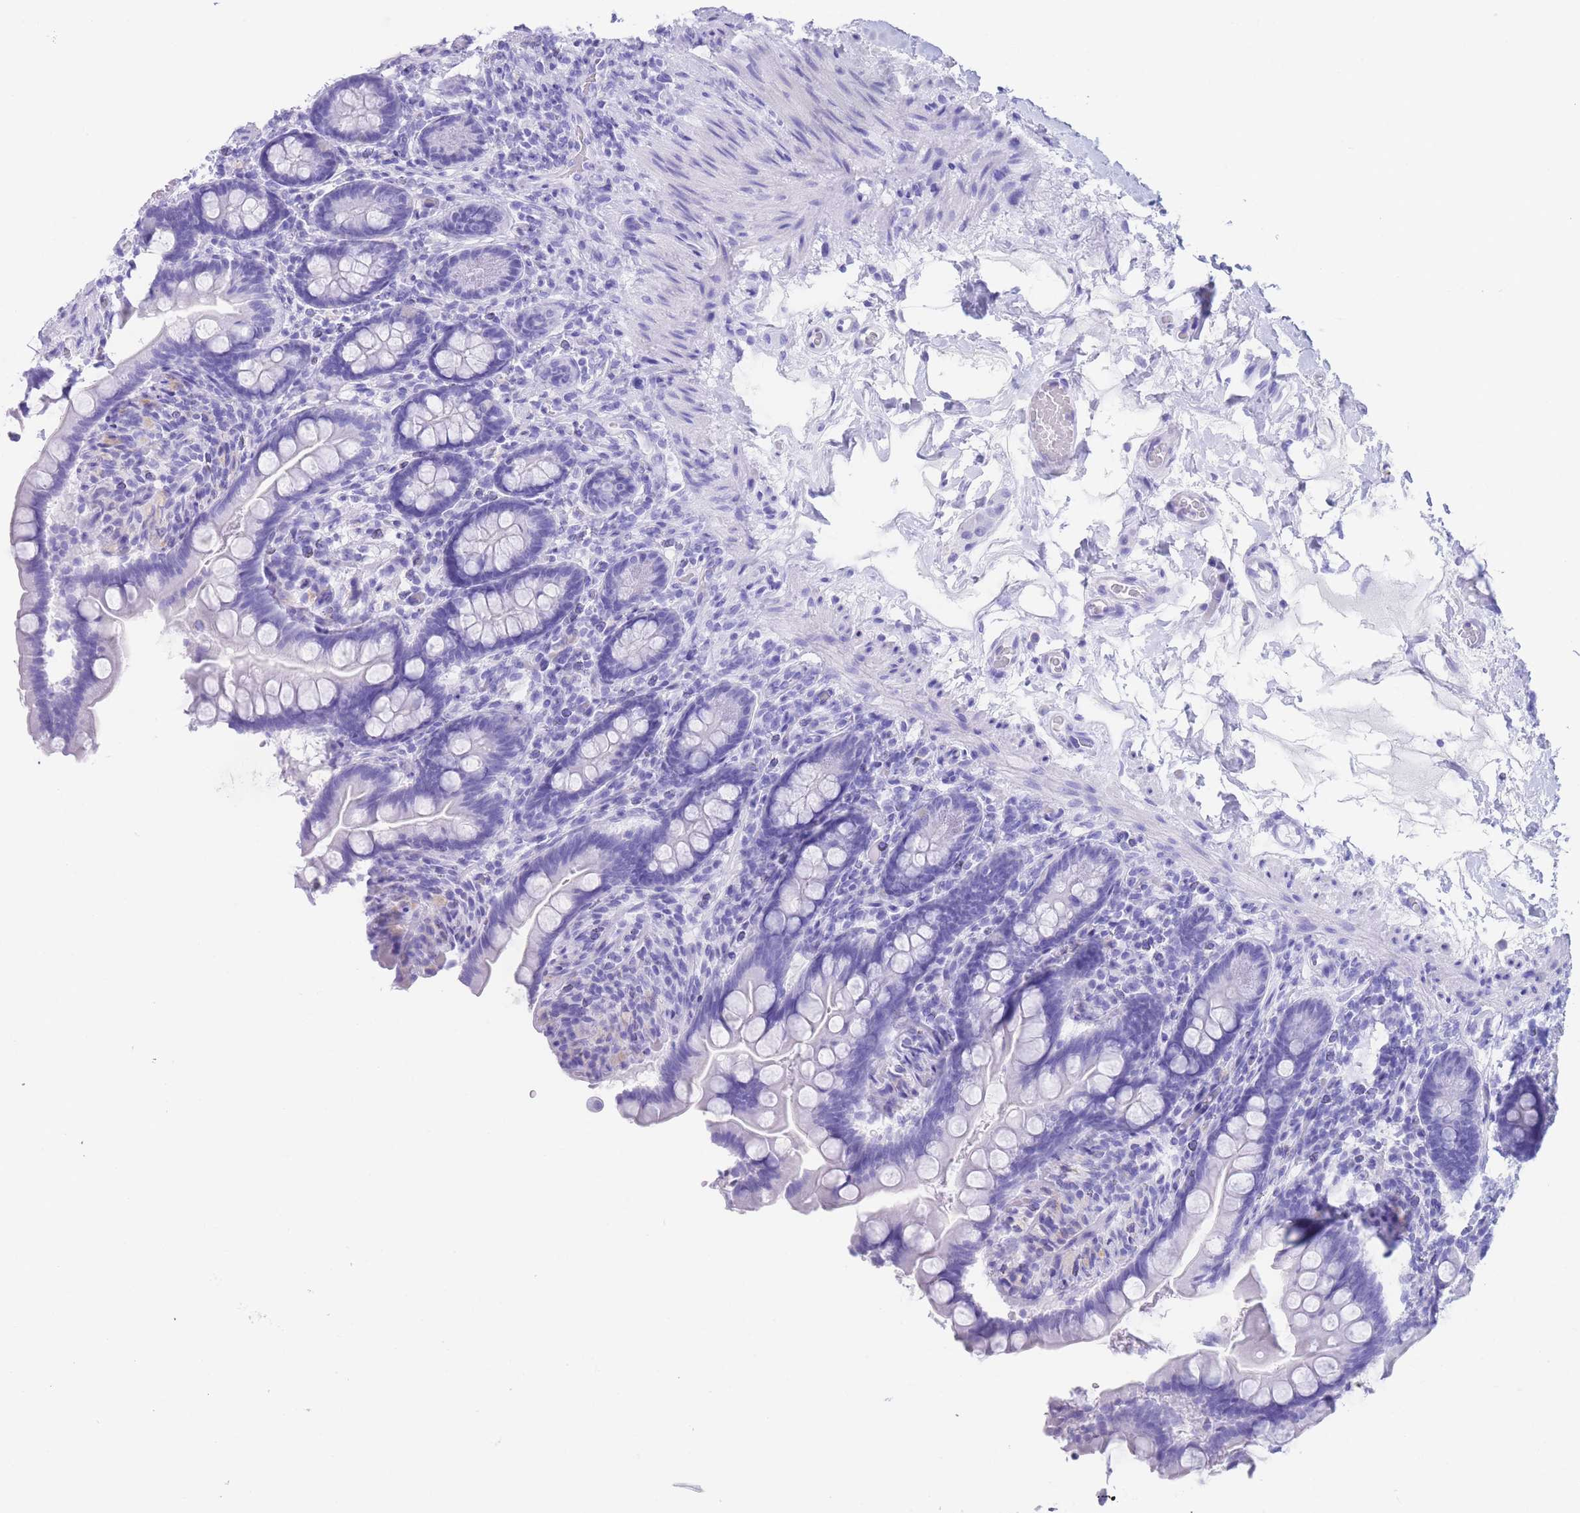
{"staining": {"intensity": "negative", "quantity": "none", "location": "none"}, "tissue": "small intestine", "cell_type": "Glandular cells", "image_type": "normal", "snomed": [{"axis": "morphology", "description": "Normal tissue, NOS"}, {"axis": "topography", "description": "Small intestine"}], "caption": "The photomicrograph reveals no significant positivity in glandular cells of small intestine.", "gene": "SLCO1B1", "patient": {"sex": "female", "age": 64}}